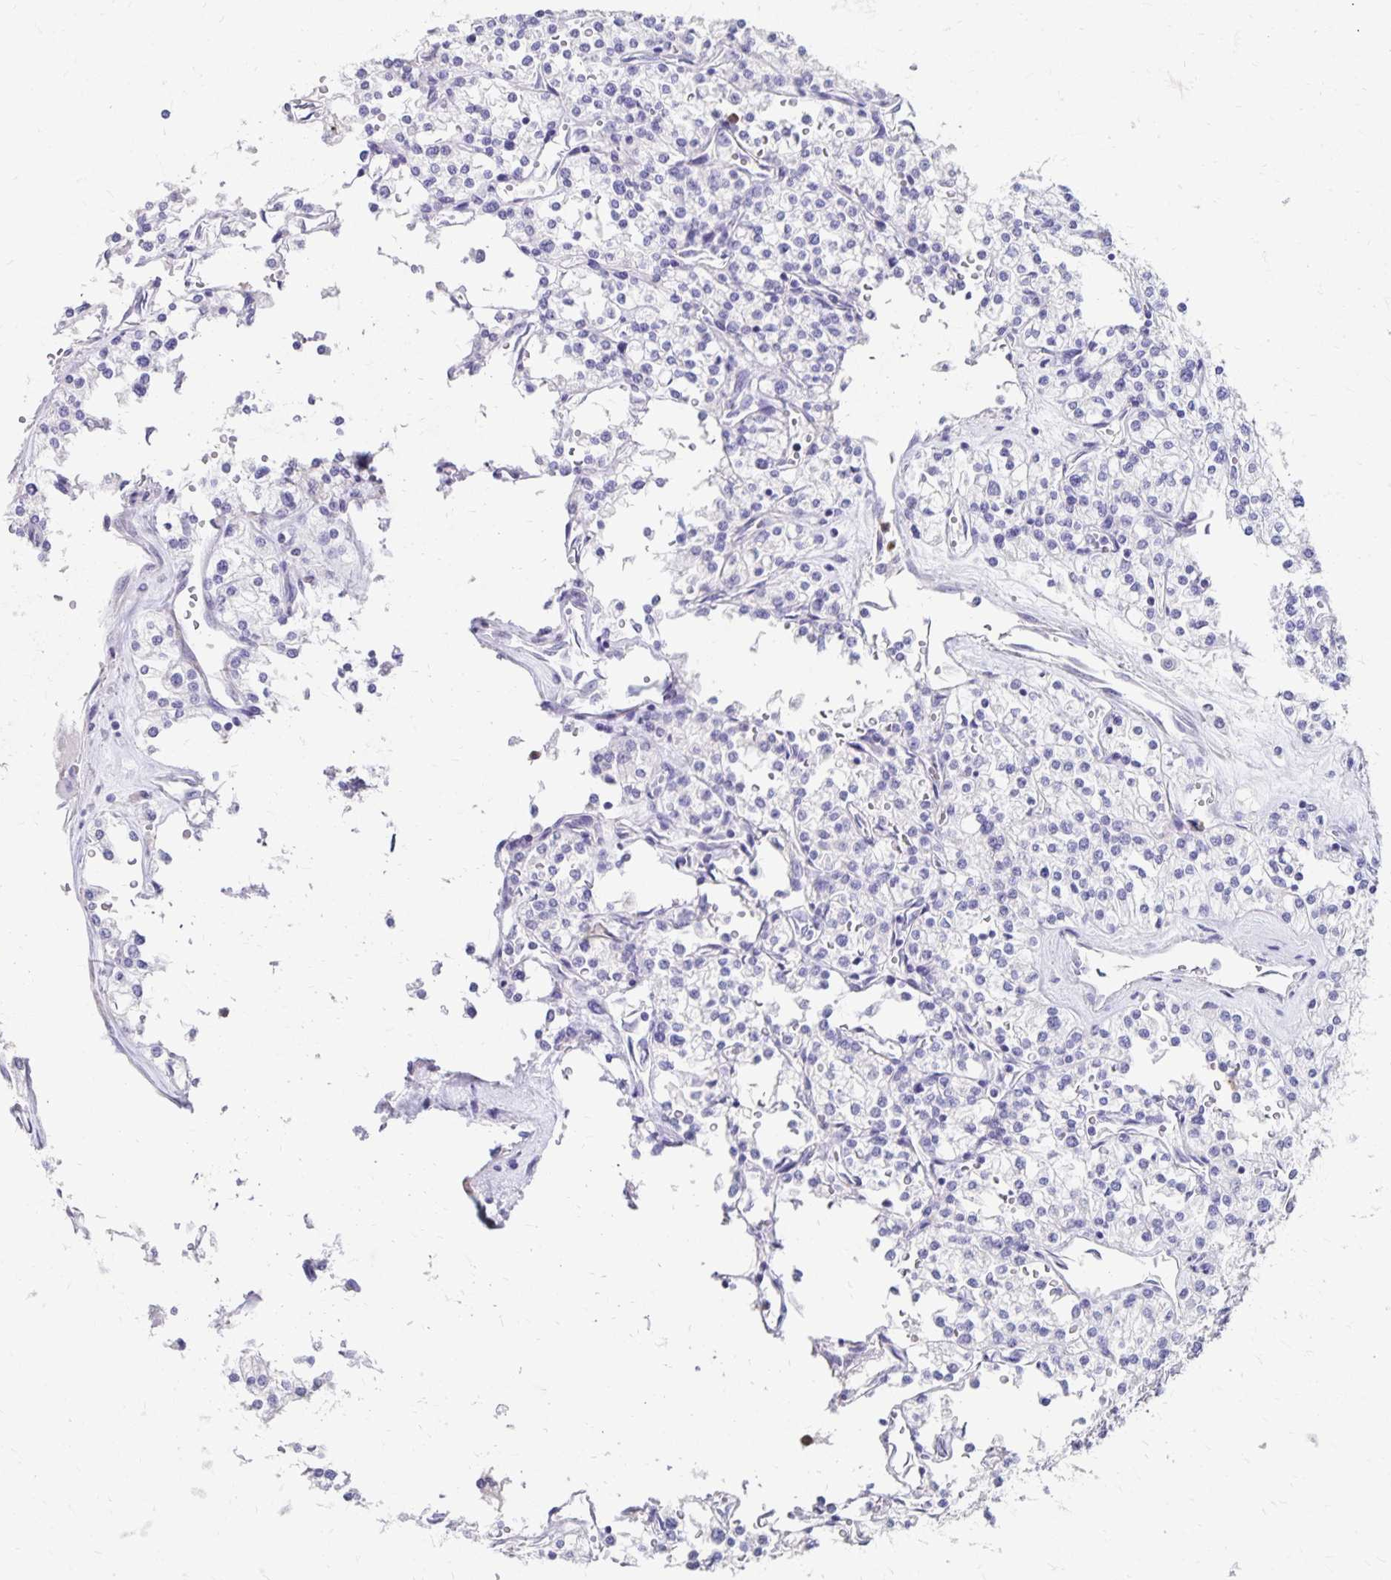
{"staining": {"intensity": "negative", "quantity": "none", "location": "none"}, "tissue": "renal cancer", "cell_type": "Tumor cells", "image_type": "cancer", "snomed": [{"axis": "morphology", "description": "Adenocarcinoma, NOS"}, {"axis": "topography", "description": "Kidney"}], "caption": "Renal adenocarcinoma stained for a protein using IHC shows no positivity tumor cells.", "gene": "DYNLT4", "patient": {"sex": "male", "age": 80}}